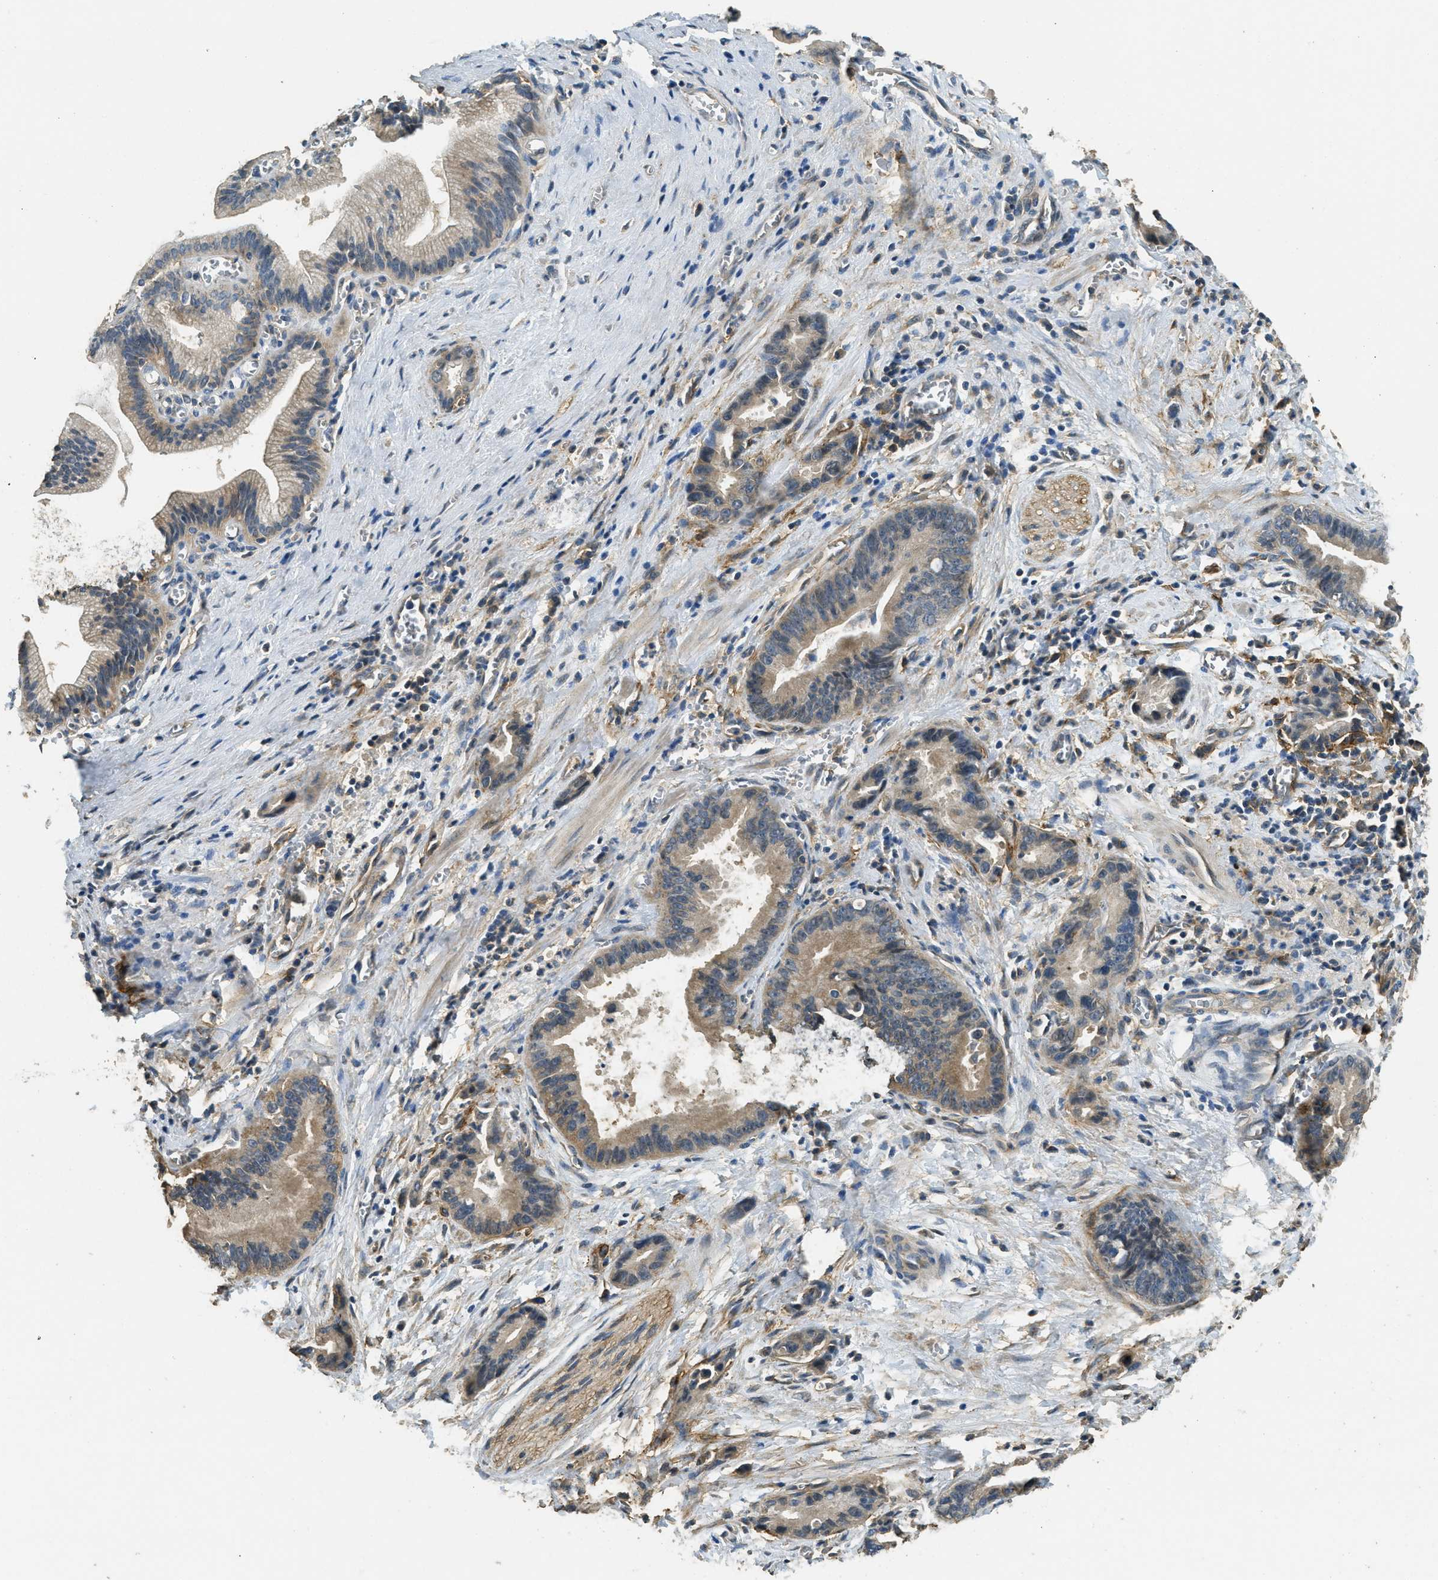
{"staining": {"intensity": "weak", "quantity": ">75%", "location": "cytoplasmic/membranous"}, "tissue": "liver cancer", "cell_type": "Tumor cells", "image_type": "cancer", "snomed": [{"axis": "morphology", "description": "Cholangiocarcinoma"}, {"axis": "topography", "description": "Liver"}], "caption": "This image exhibits immunohistochemistry (IHC) staining of human liver cancer (cholangiocarcinoma), with low weak cytoplasmic/membranous staining in about >75% of tumor cells.", "gene": "CD276", "patient": {"sex": "female", "age": 55}}